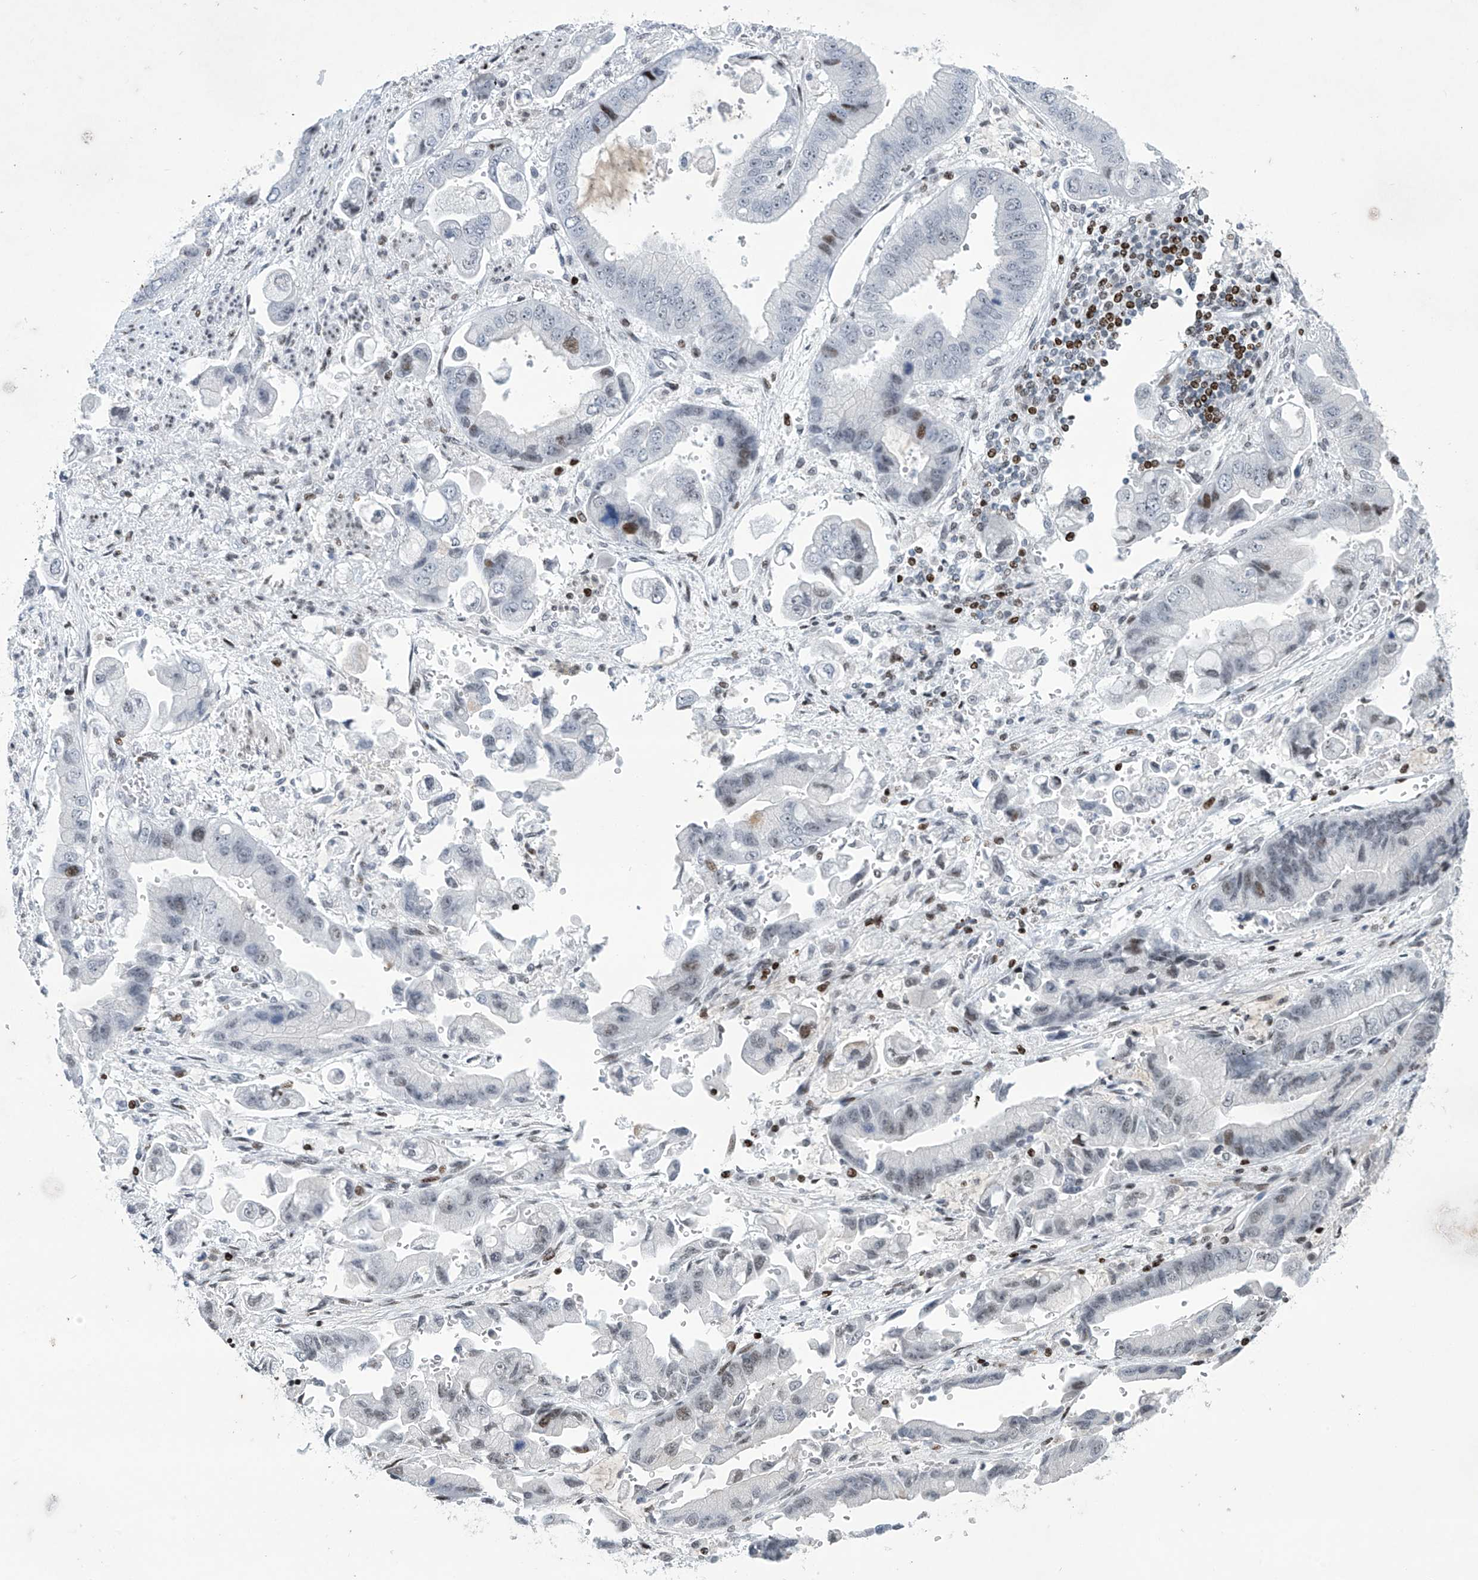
{"staining": {"intensity": "weak", "quantity": "<25%", "location": "nuclear"}, "tissue": "stomach cancer", "cell_type": "Tumor cells", "image_type": "cancer", "snomed": [{"axis": "morphology", "description": "Adenocarcinoma, NOS"}, {"axis": "topography", "description": "Stomach"}], "caption": "Immunohistochemistry (IHC) of human stomach adenocarcinoma displays no staining in tumor cells.", "gene": "RFX7", "patient": {"sex": "male", "age": 62}}